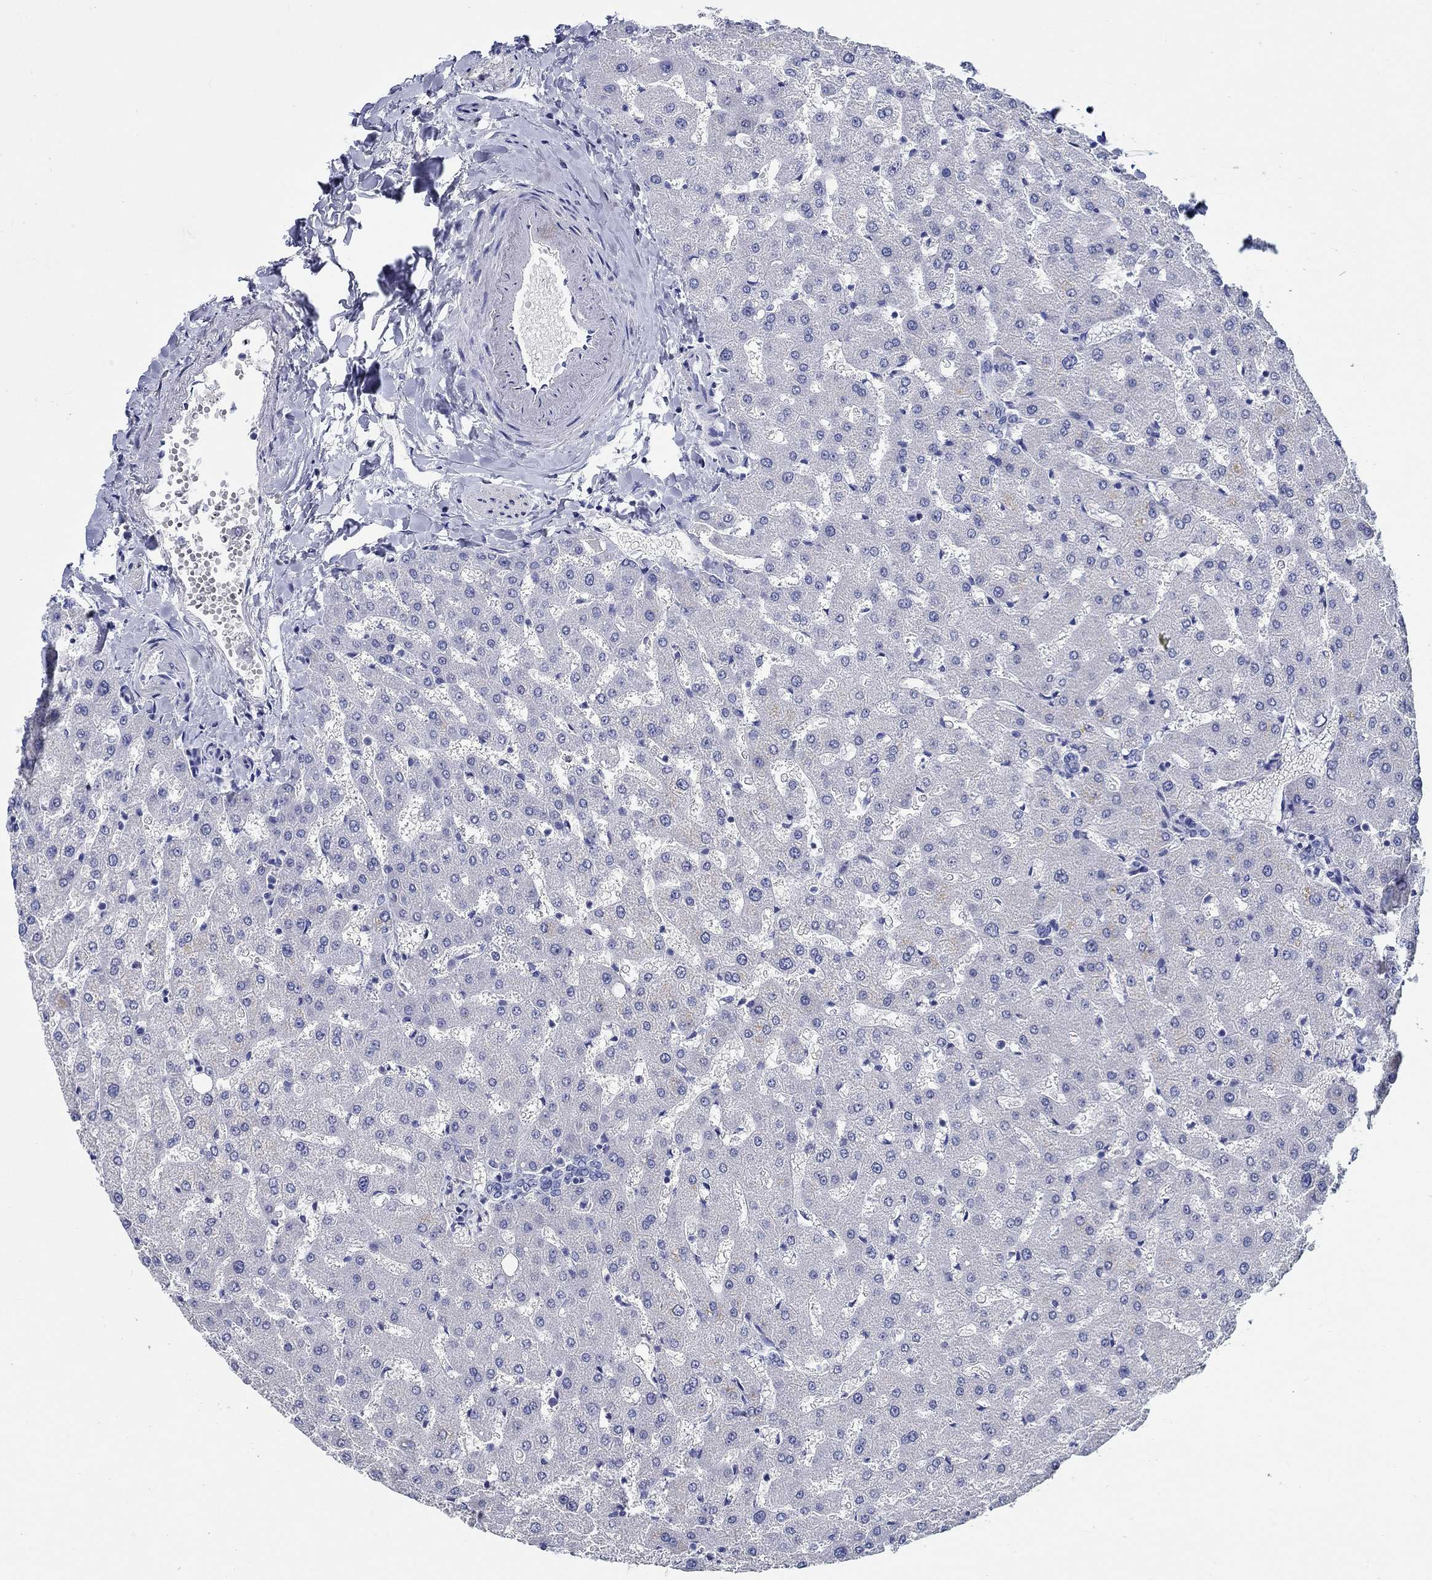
{"staining": {"intensity": "negative", "quantity": "none", "location": "none"}, "tissue": "liver", "cell_type": "Cholangiocytes", "image_type": "normal", "snomed": [{"axis": "morphology", "description": "Normal tissue, NOS"}, {"axis": "topography", "description": "Liver"}], "caption": "Micrograph shows no protein expression in cholangiocytes of benign liver.", "gene": "FBXO2", "patient": {"sex": "female", "age": 50}}